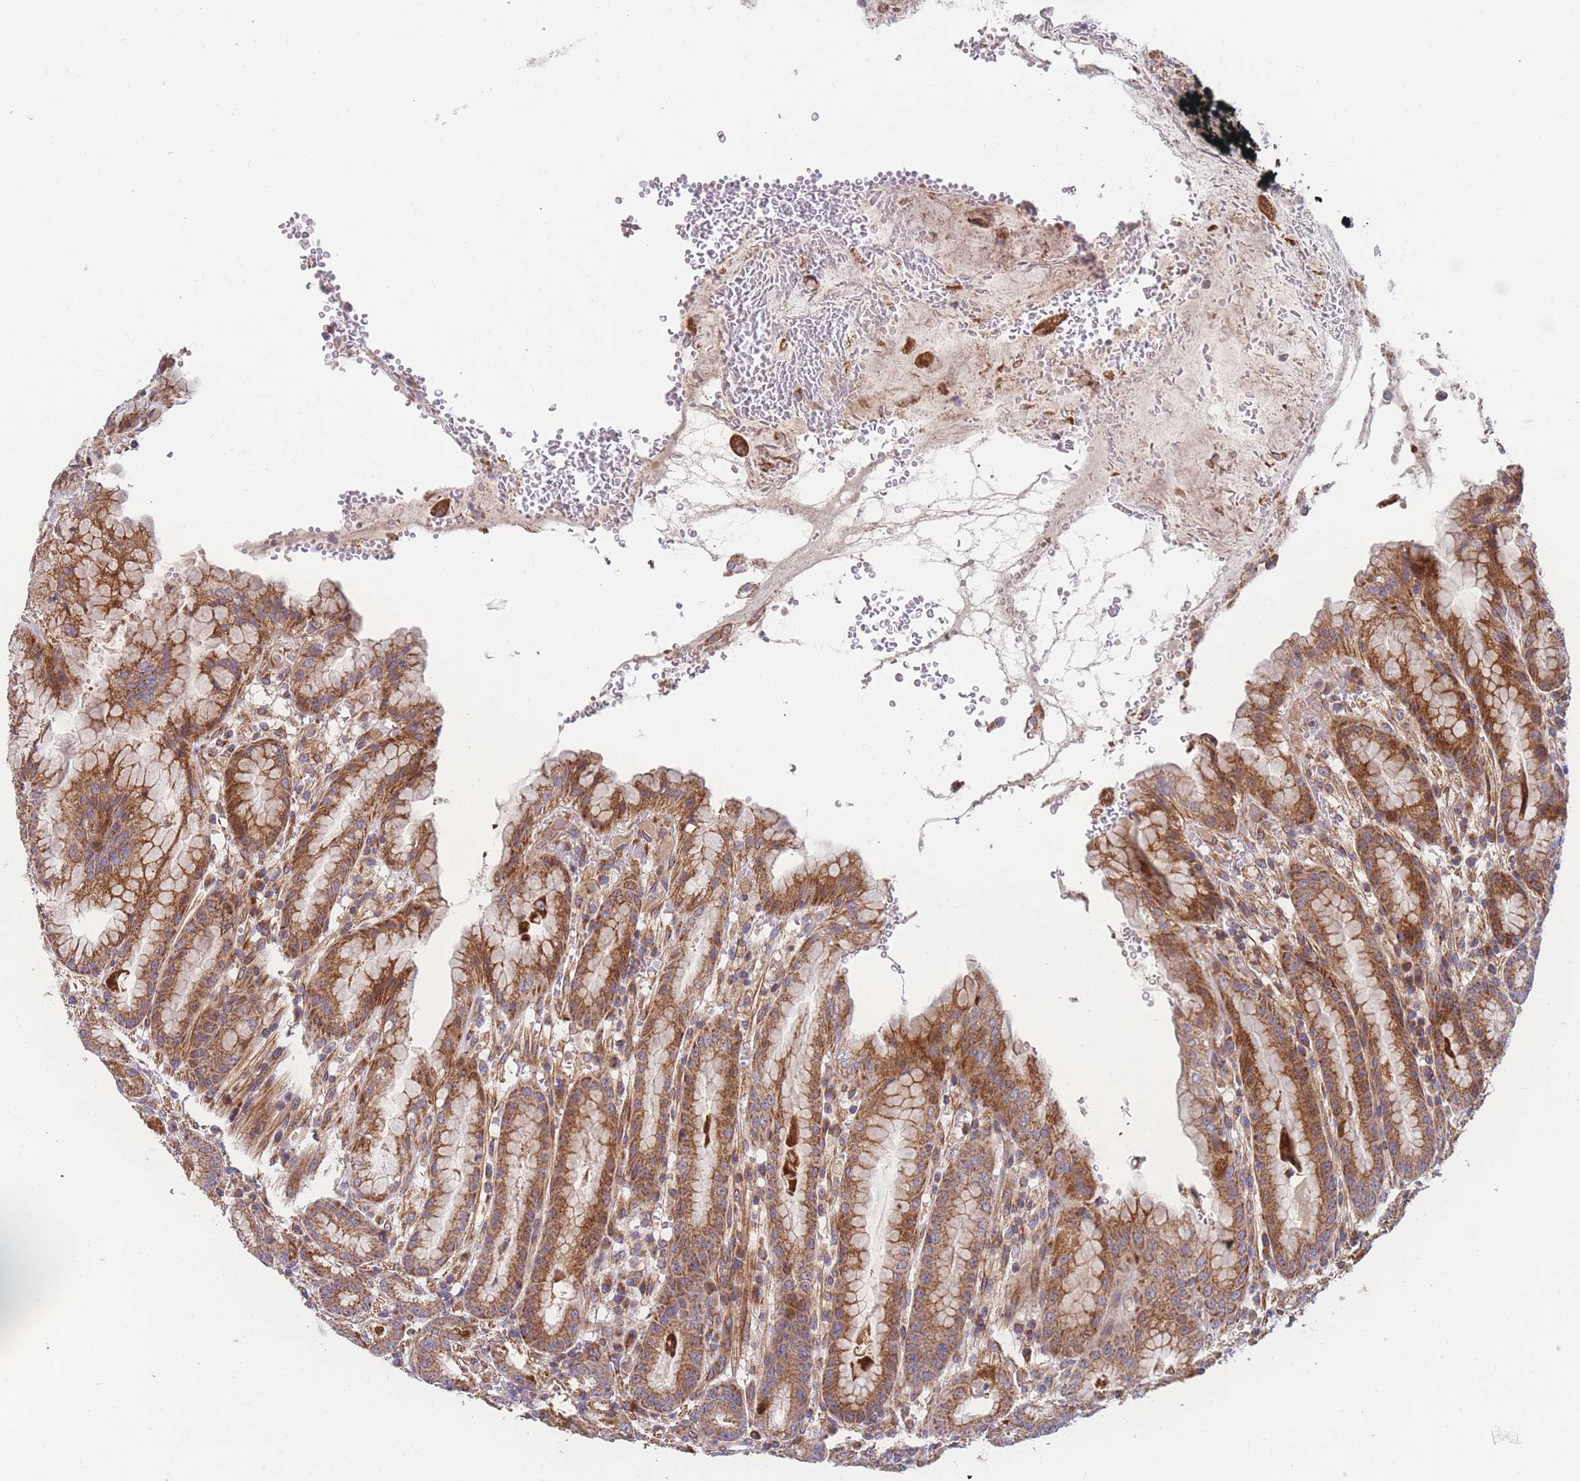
{"staining": {"intensity": "strong", "quantity": ">75%", "location": "cytoplasmic/membranous"}, "tissue": "stomach", "cell_type": "Glandular cells", "image_type": "normal", "snomed": [{"axis": "morphology", "description": "Normal tissue, NOS"}, {"axis": "topography", "description": "Stomach, upper"}], "caption": "Protein analysis of benign stomach demonstrates strong cytoplasmic/membranous staining in approximately >75% of glandular cells.", "gene": "MTRES1", "patient": {"sex": "male", "age": 52}}